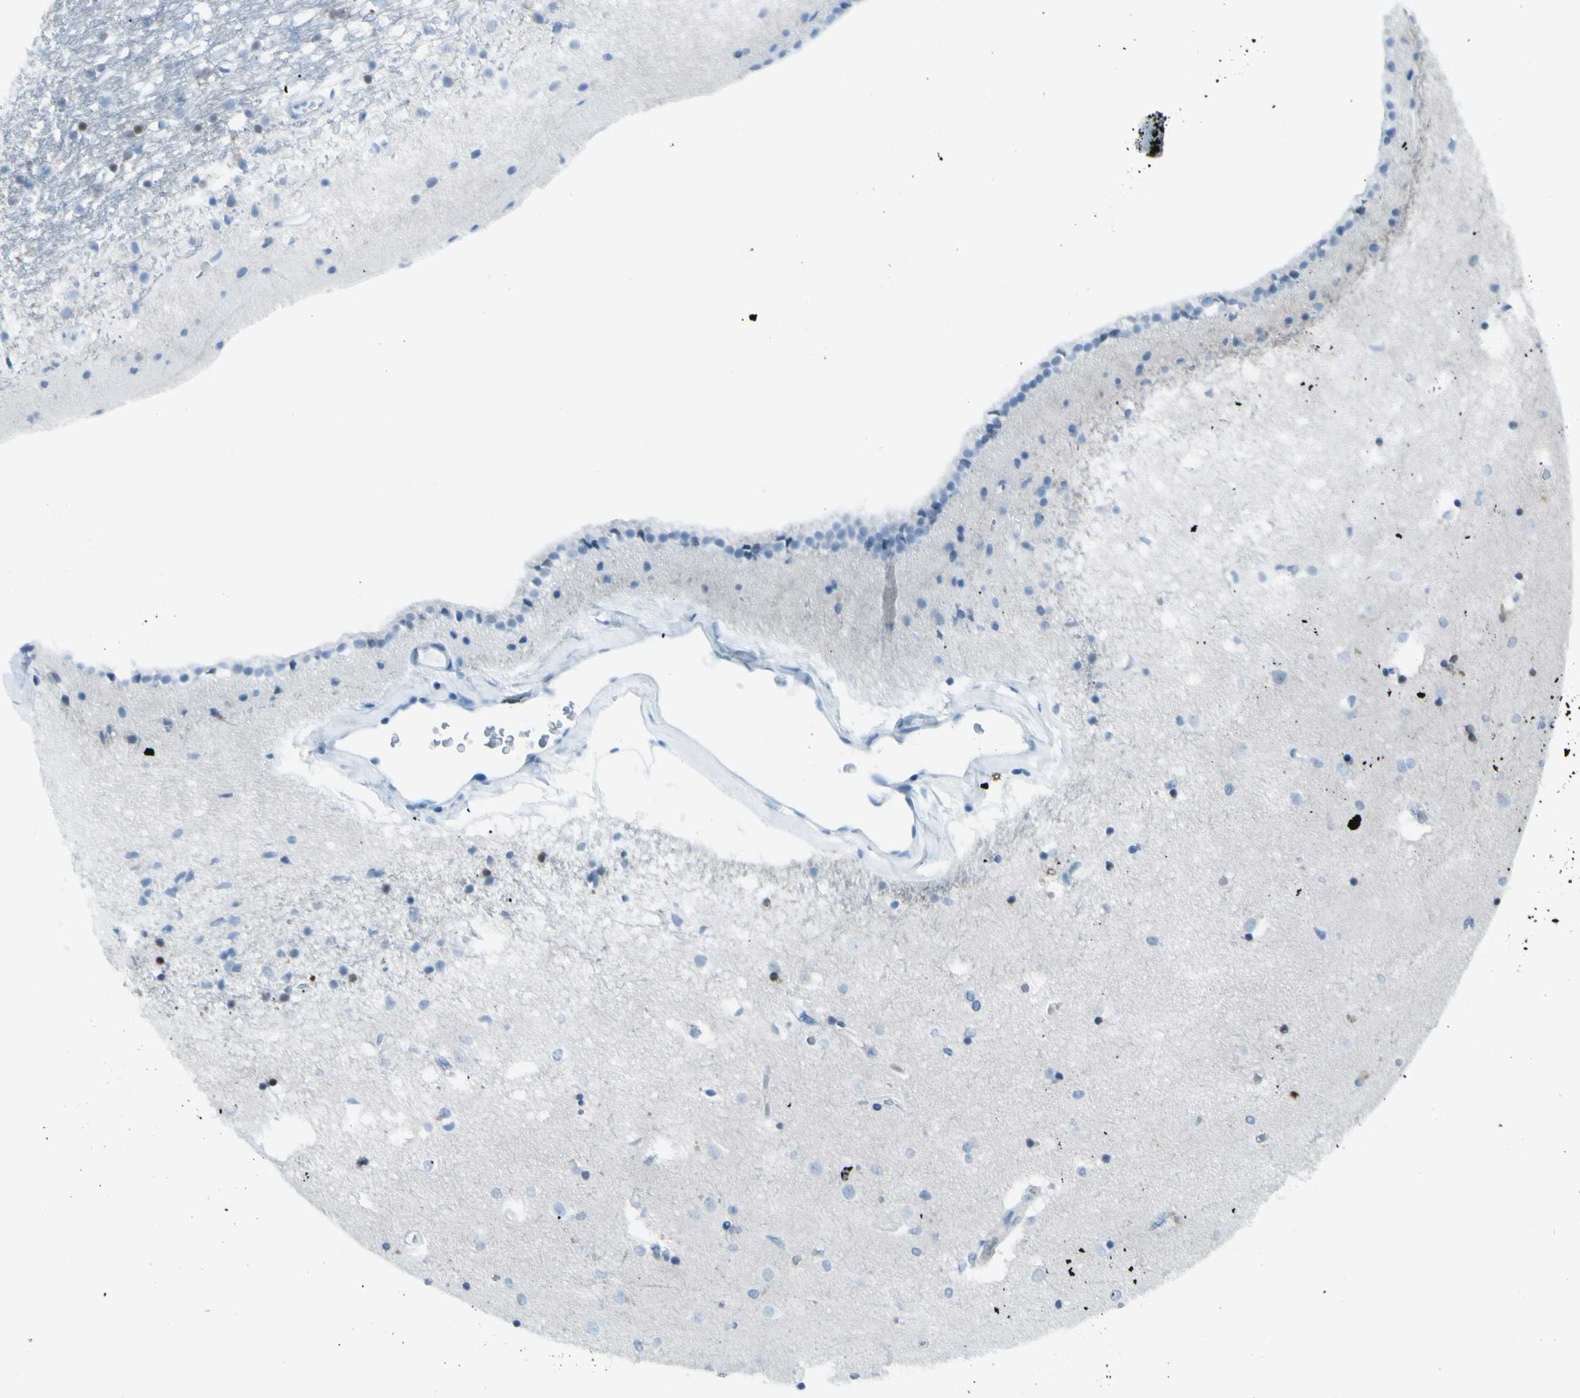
{"staining": {"intensity": "weak", "quantity": "25%-75%", "location": "cytoplasmic/membranous"}, "tissue": "caudate", "cell_type": "Glial cells", "image_type": "normal", "snomed": [{"axis": "morphology", "description": "Normal tissue, NOS"}, {"axis": "topography", "description": "Lateral ventricle wall"}], "caption": "Protein staining of benign caudate exhibits weak cytoplasmic/membranous positivity in approximately 25%-75% of glial cells.", "gene": "AFP", "patient": {"sex": "female", "age": 54}}